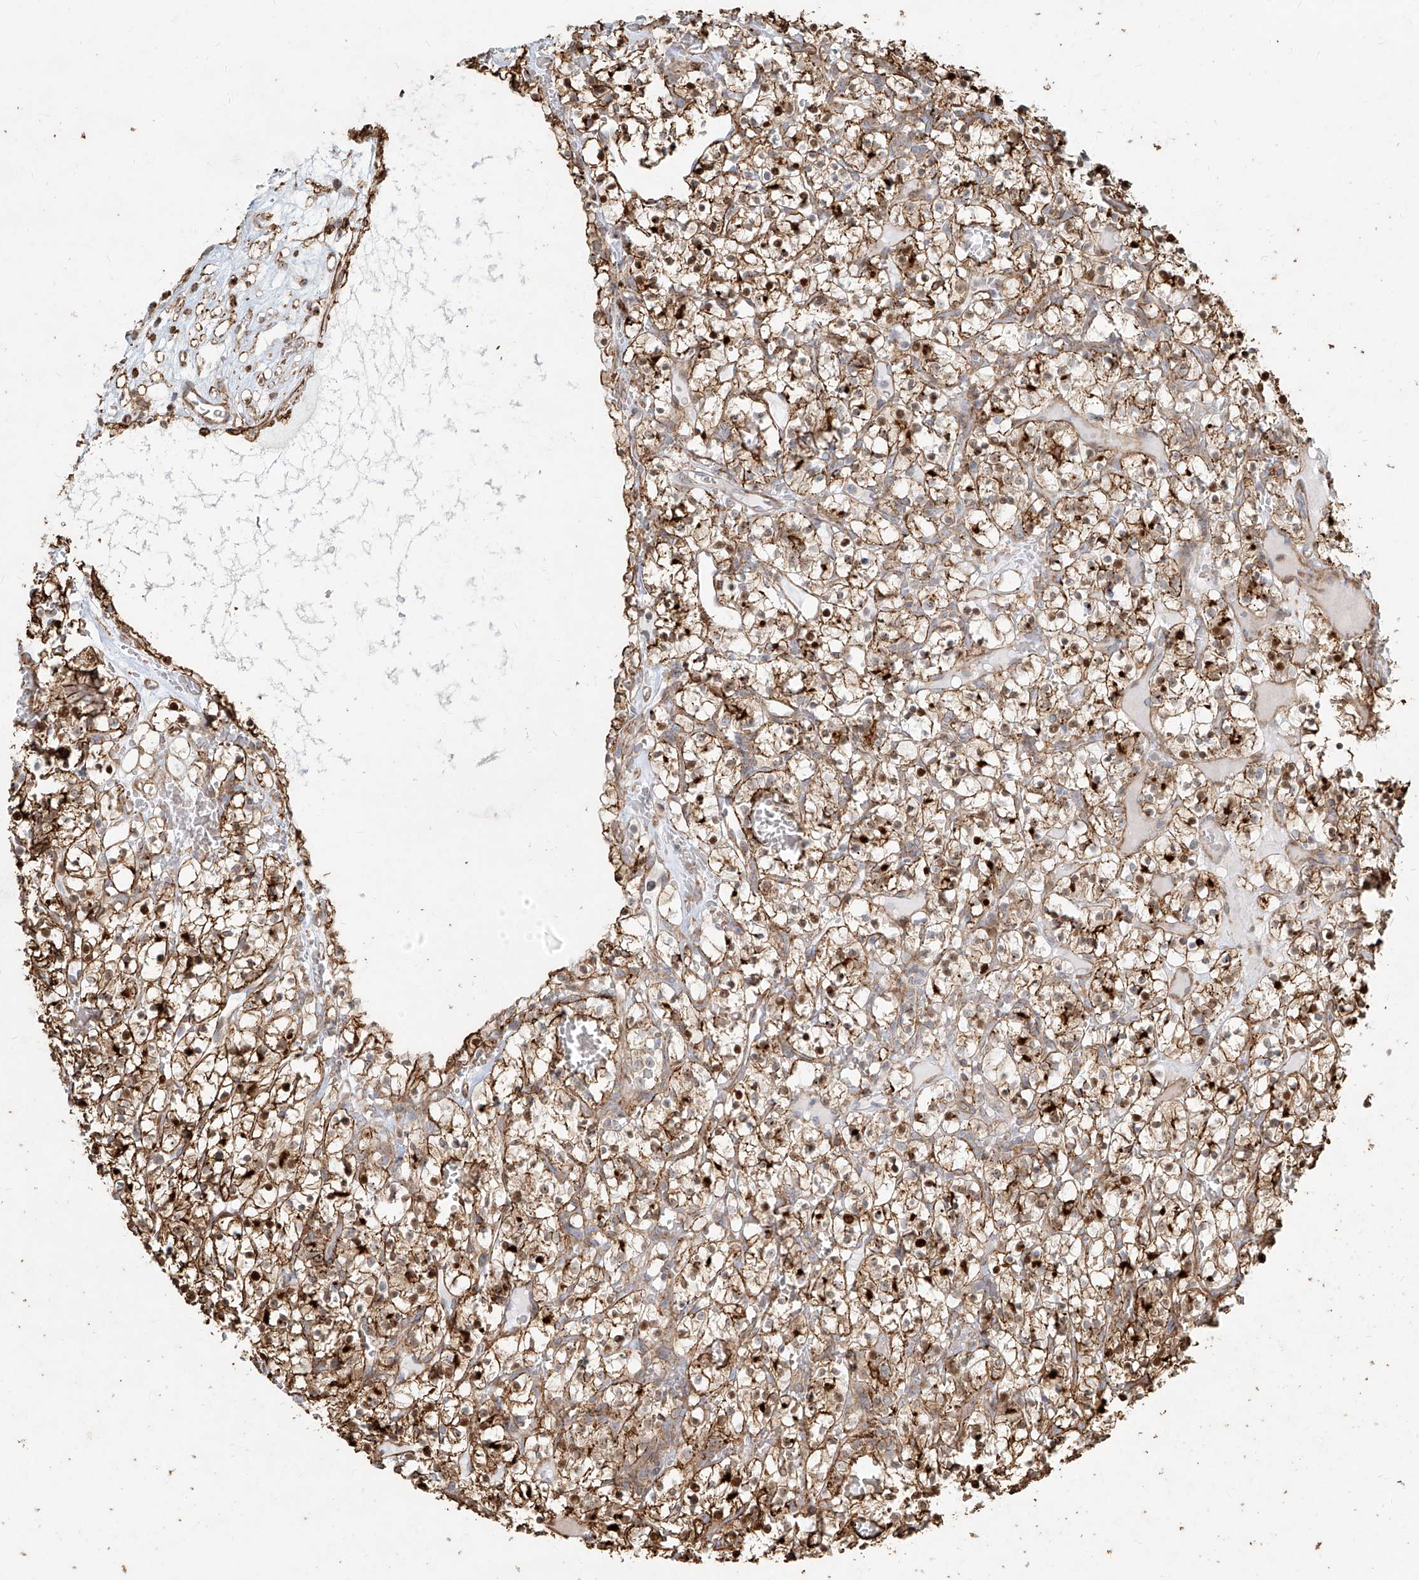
{"staining": {"intensity": "moderate", "quantity": ">75%", "location": "cytoplasmic/membranous,nuclear"}, "tissue": "renal cancer", "cell_type": "Tumor cells", "image_type": "cancer", "snomed": [{"axis": "morphology", "description": "Adenocarcinoma, NOS"}, {"axis": "topography", "description": "Kidney"}], "caption": "Tumor cells exhibit medium levels of moderate cytoplasmic/membranous and nuclear staining in about >75% of cells in human adenocarcinoma (renal). (Stains: DAB in brown, nuclei in blue, Microscopy: brightfield microscopy at high magnification).", "gene": "MTX2", "patient": {"sex": "female", "age": 57}}